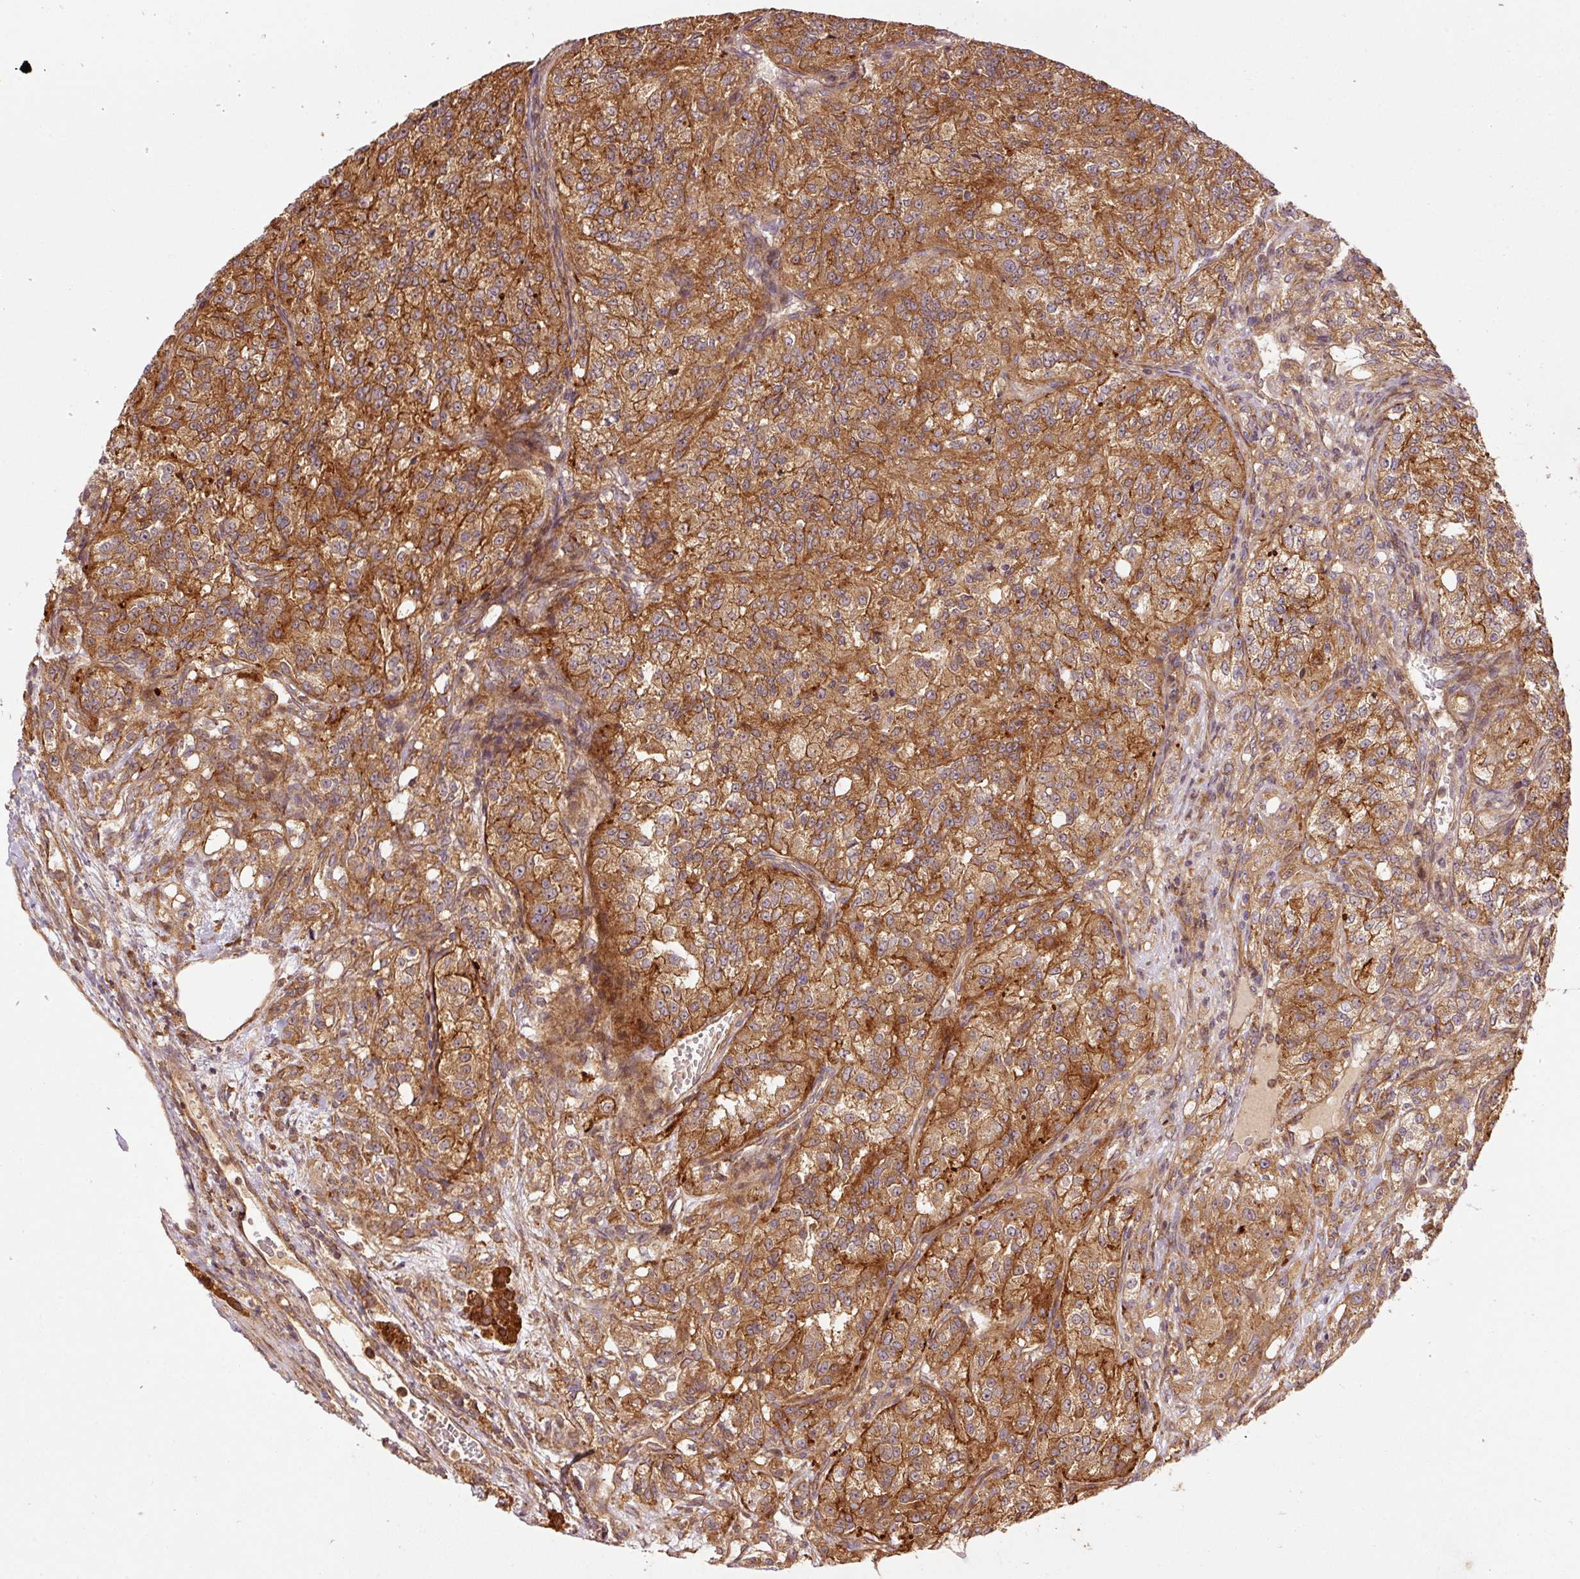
{"staining": {"intensity": "strong", "quantity": ">75%", "location": "cytoplasmic/membranous"}, "tissue": "renal cancer", "cell_type": "Tumor cells", "image_type": "cancer", "snomed": [{"axis": "morphology", "description": "Adenocarcinoma, NOS"}, {"axis": "topography", "description": "Kidney"}], "caption": "Human renal adenocarcinoma stained with a protein marker demonstrates strong staining in tumor cells.", "gene": "OXER1", "patient": {"sex": "female", "age": 63}}